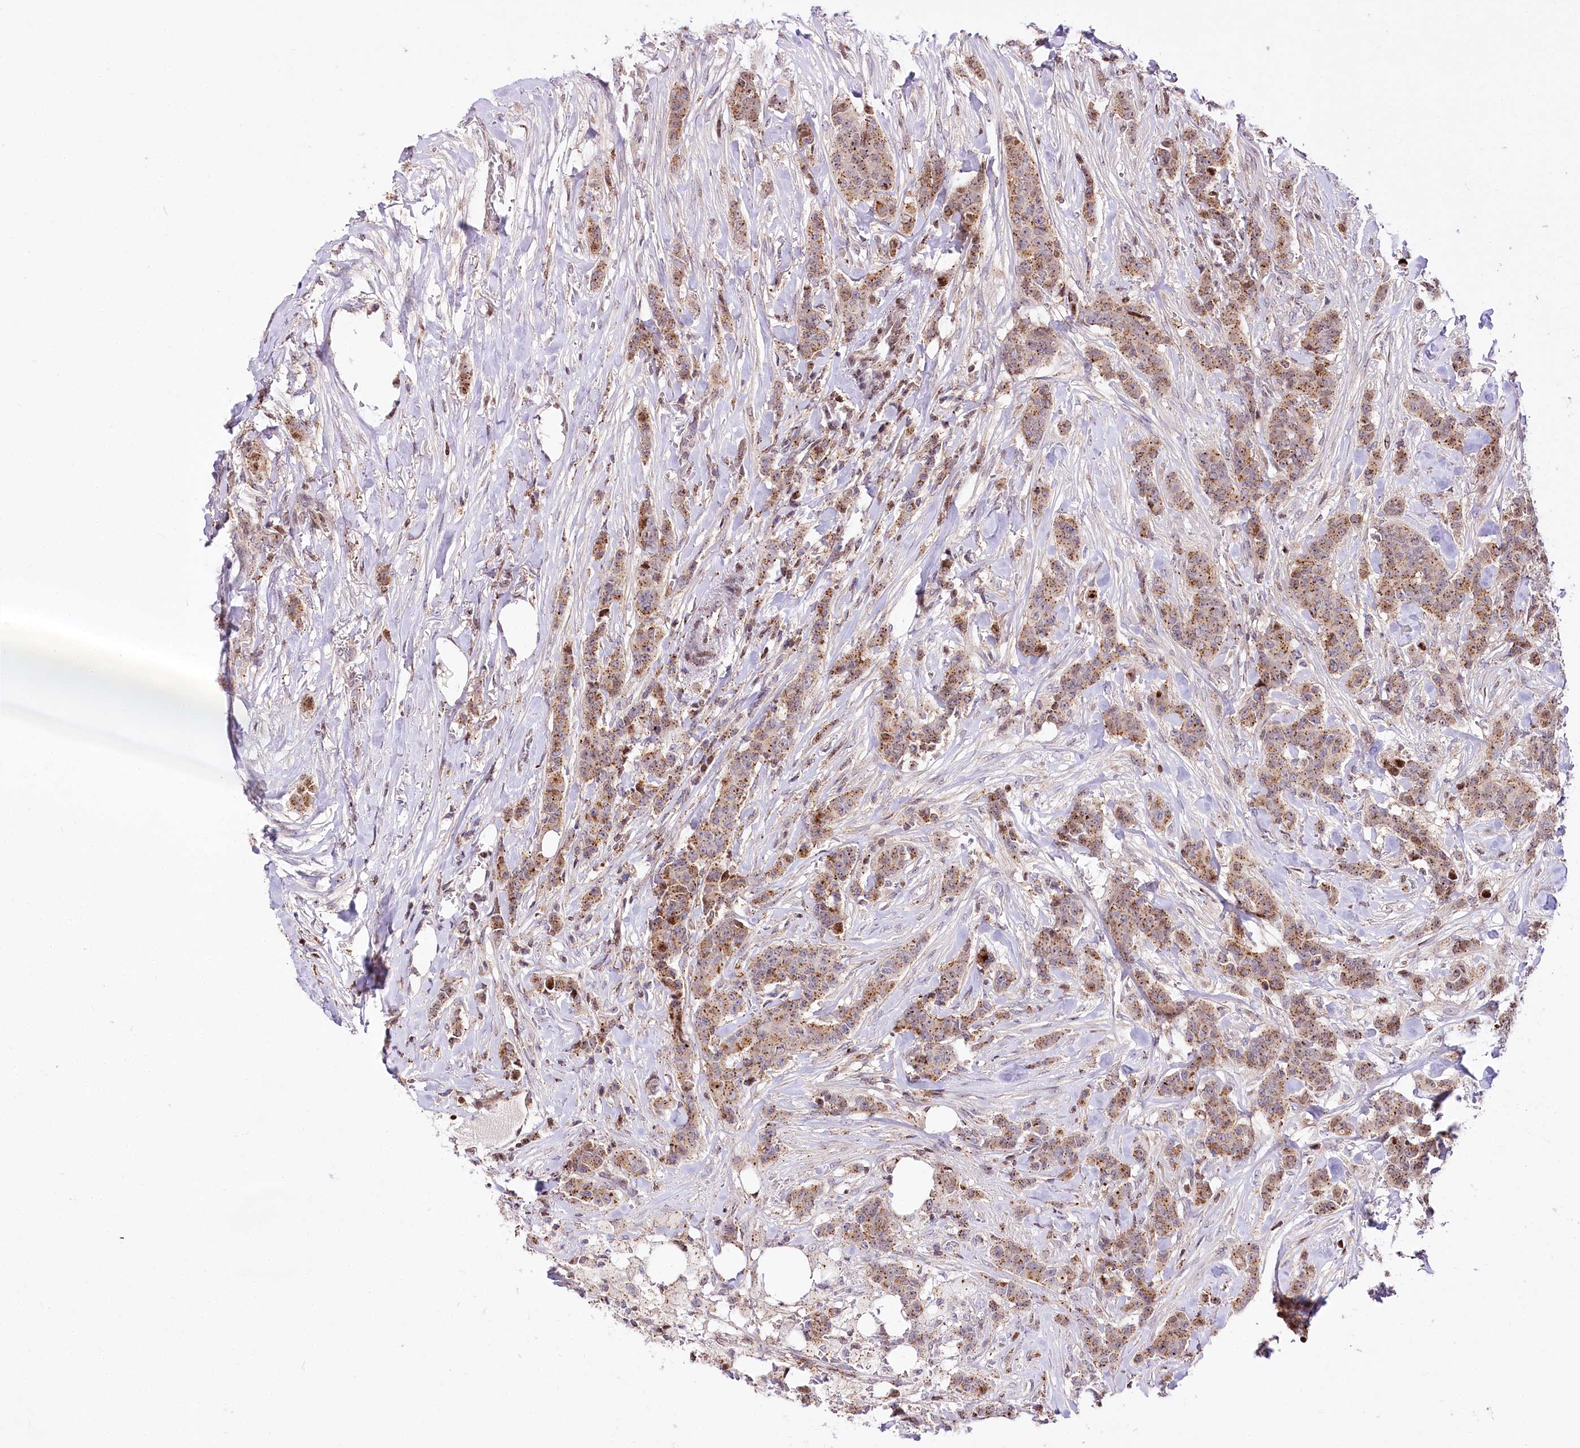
{"staining": {"intensity": "moderate", "quantity": ">75%", "location": "cytoplasmic/membranous"}, "tissue": "breast cancer", "cell_type": "Tumor cells", "image_type": "cancer", "snomed": [{"axis": "morphology", "description": "Duct carcinoma"}, {"axis": "topography", "description": "Breast"}], "caption": "Protein expression analysis of human breast cancer reveals moderate cytoplasmic/membranous expression in about >75% of tumor cells.", "gene": "ZFYVE27", "patient": {"sex": "female", "age": 40}}